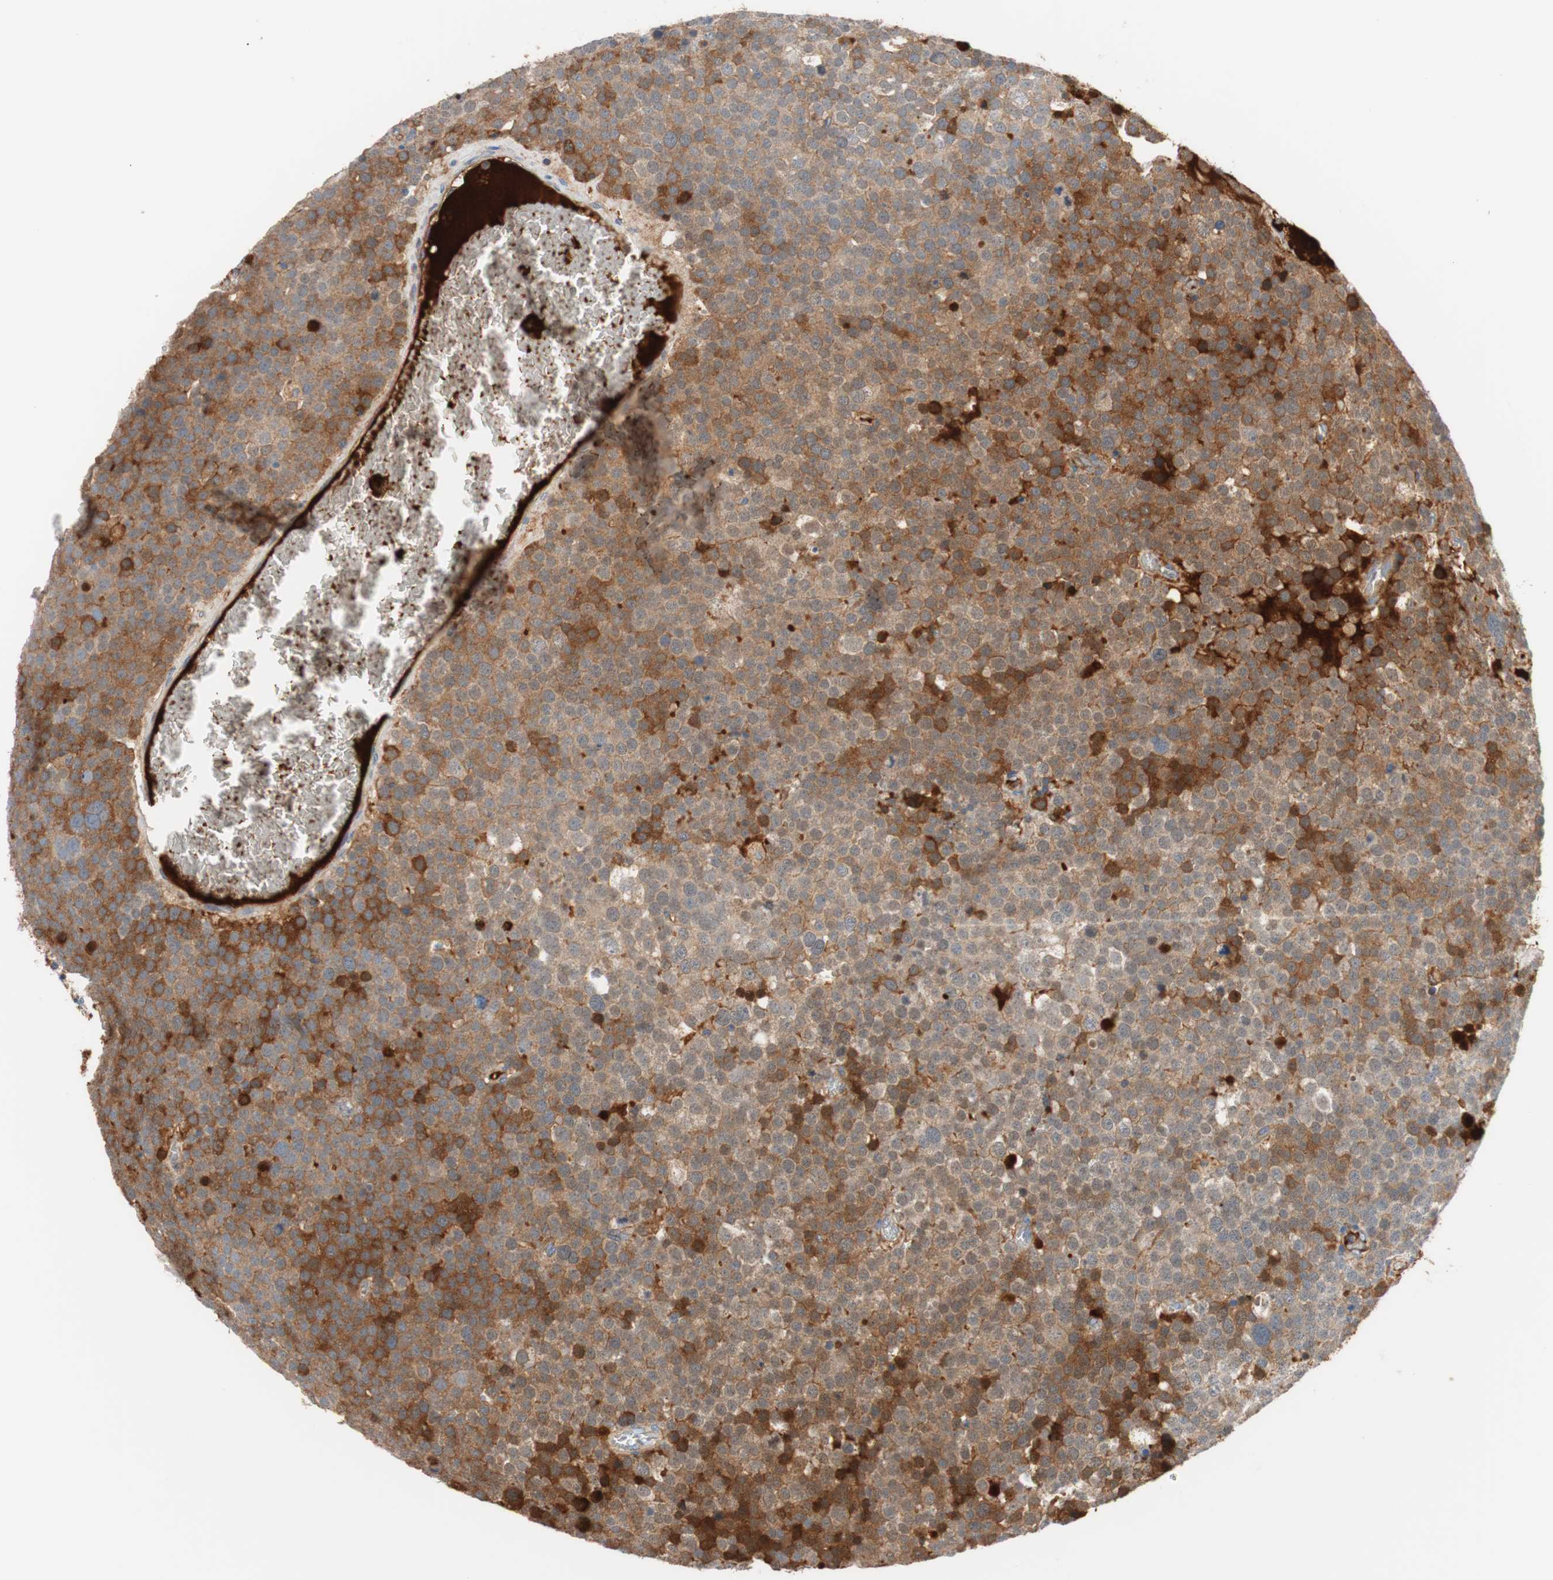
{"staining": {"intensity": "moderate", "quantity": ">75%", "location": "cytoplasmic/membranous"}, "tissue": "testis cancer", "cell_type": "Tumor cells", "image_type": "cancer", "snomed": [{"axis": "morphology", "description": "Seminoma, NOS"}, {"axis": "topography", "description": "Testis"}], "caption": "Tumor cells exhibit medium levels of moderate cytoplasmic/membranous expression in approximately >75% of cells in testis cancer.", "gene": "RBP4", "patient": {"sex": "male", "age": 71}}